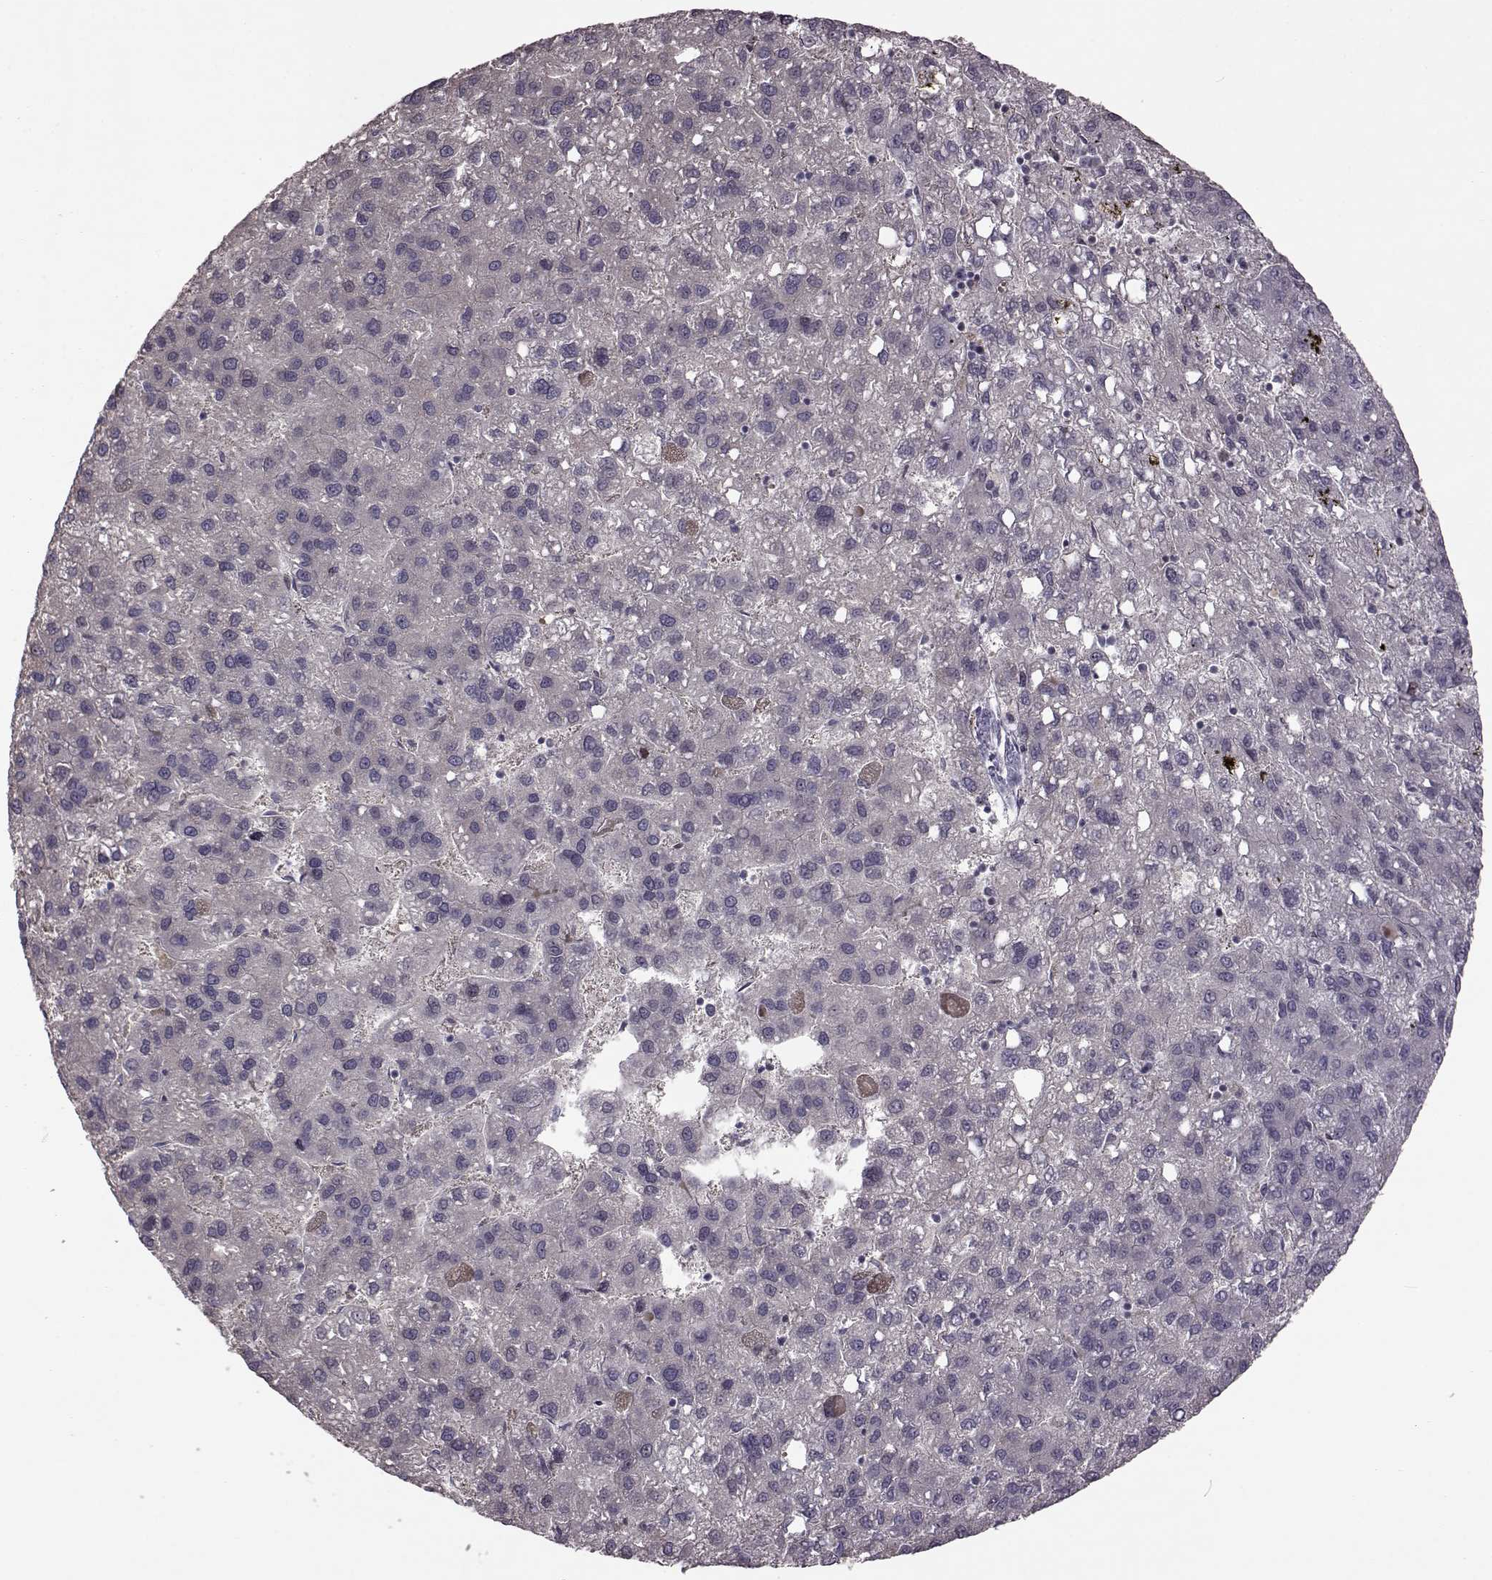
{"staining": {"intensity": "negative", "quantity": "none", "location": "none"}, "tissue": "liver cancer", "cell_type": "Tumor cells", "image_type": "cancer", "snomed": [{"axis": "morphology", "description": "Carcinoma, Hepatocellular, NOS"}, {"axis": "topography", "description": "Liver"}], "caption": "DAB immunohistochemical staining of human liver cancer (hepatocellular carcinoma) demonstrates no significant positivity in tumor cells. Nuclei are stained in blue.", "gene": "GAL", "patient": {"sex": "female", "age": 82}}